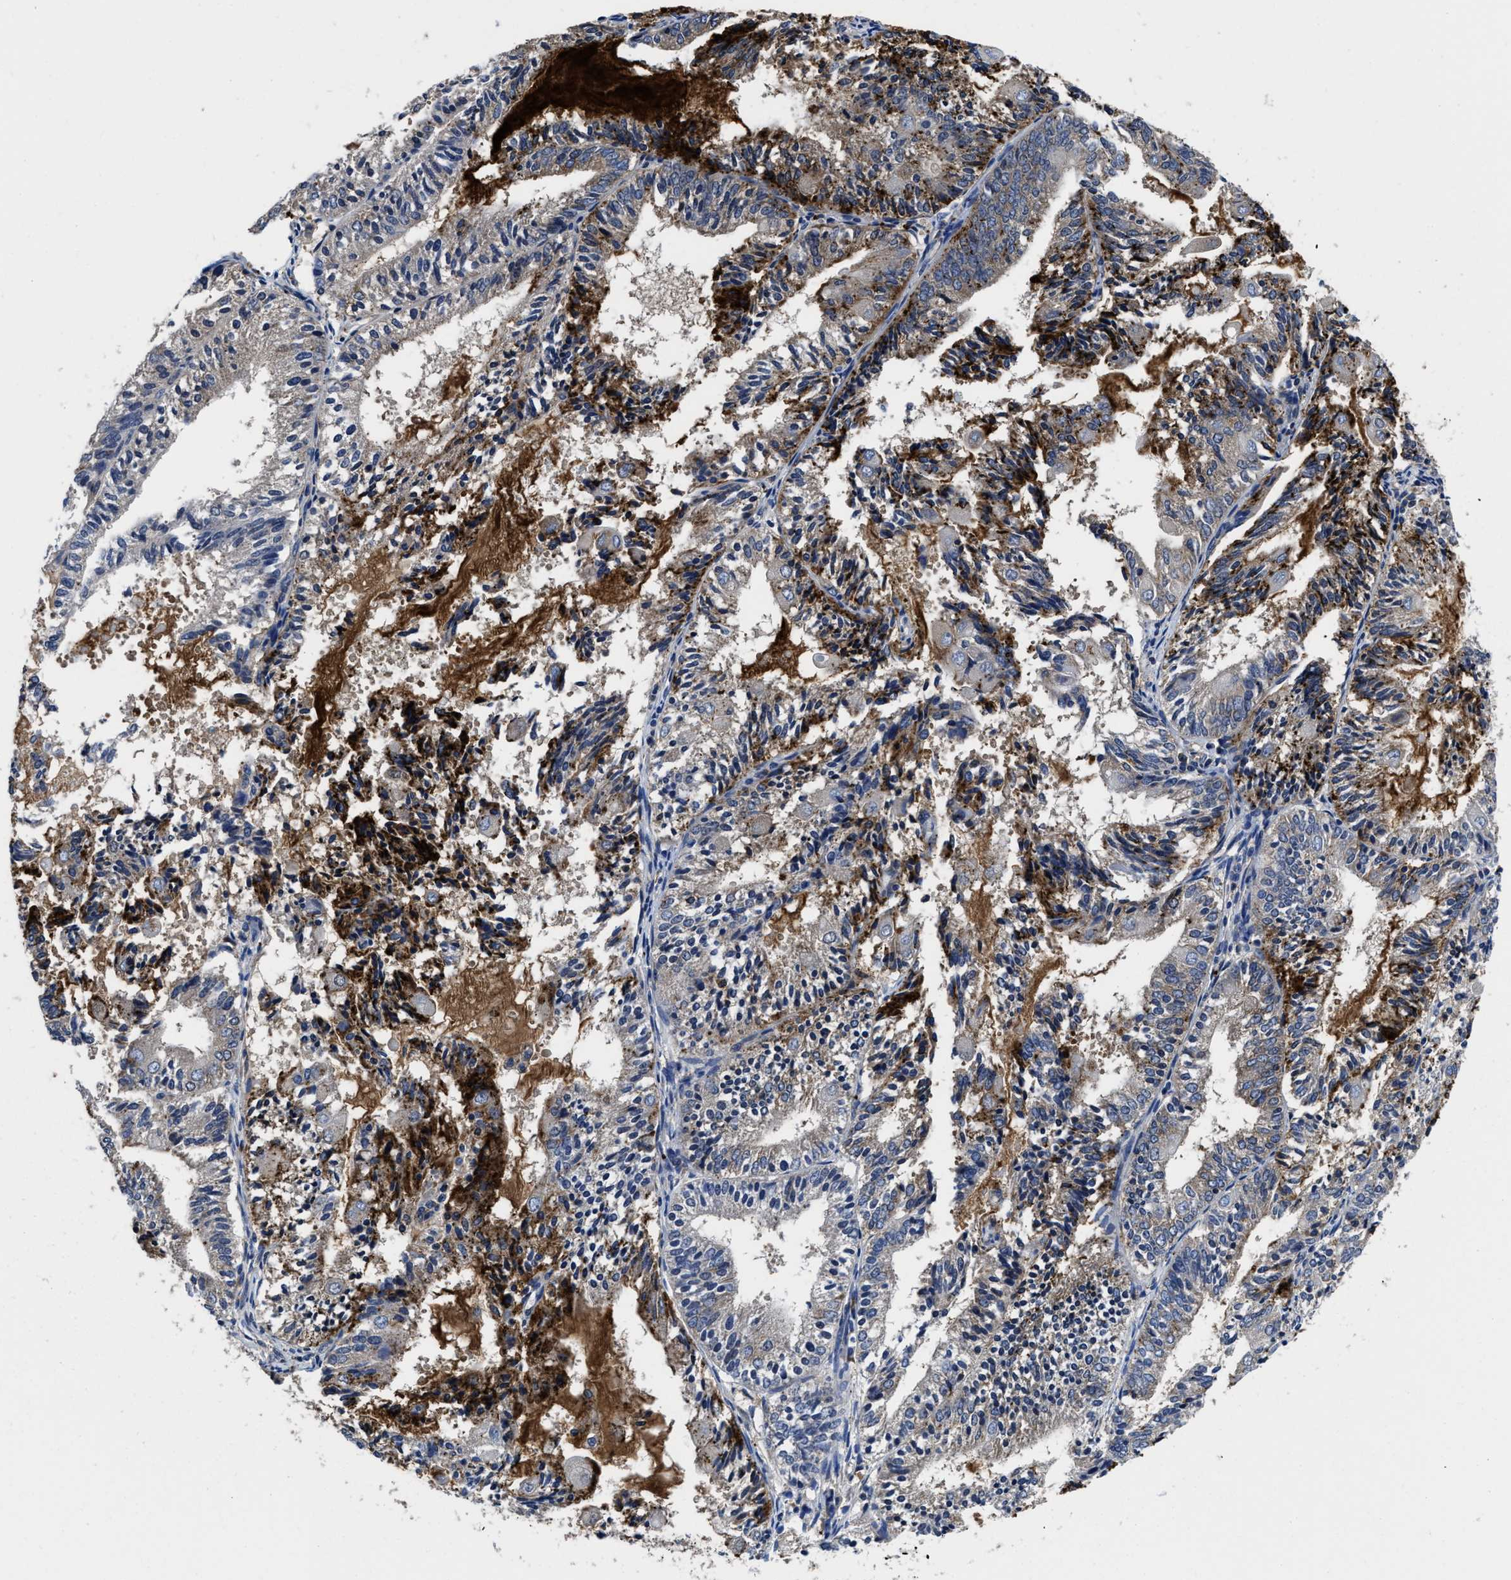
{"staining": {"intensity": "negative", "quantity": "none", "location": "none"}, "tissue": "endometrial cancer", "cell_type": "Tumor cells", "image_type": "cancer", "snomed": [{"axis": "morphology", "description": "Adenocarcinoma, NOS"}, {"axis": "topography", "description": "Endometrium"}], "caption": "IHC image of neoplastic tissue: endometrial cancer (adenocarcinoma) stained with DAB (3,3'-diaminobenzidine) displays no significant protein staining in tumor cells.", "gene": "YARS1", "patient": {"sex": "female", "age": 81}}